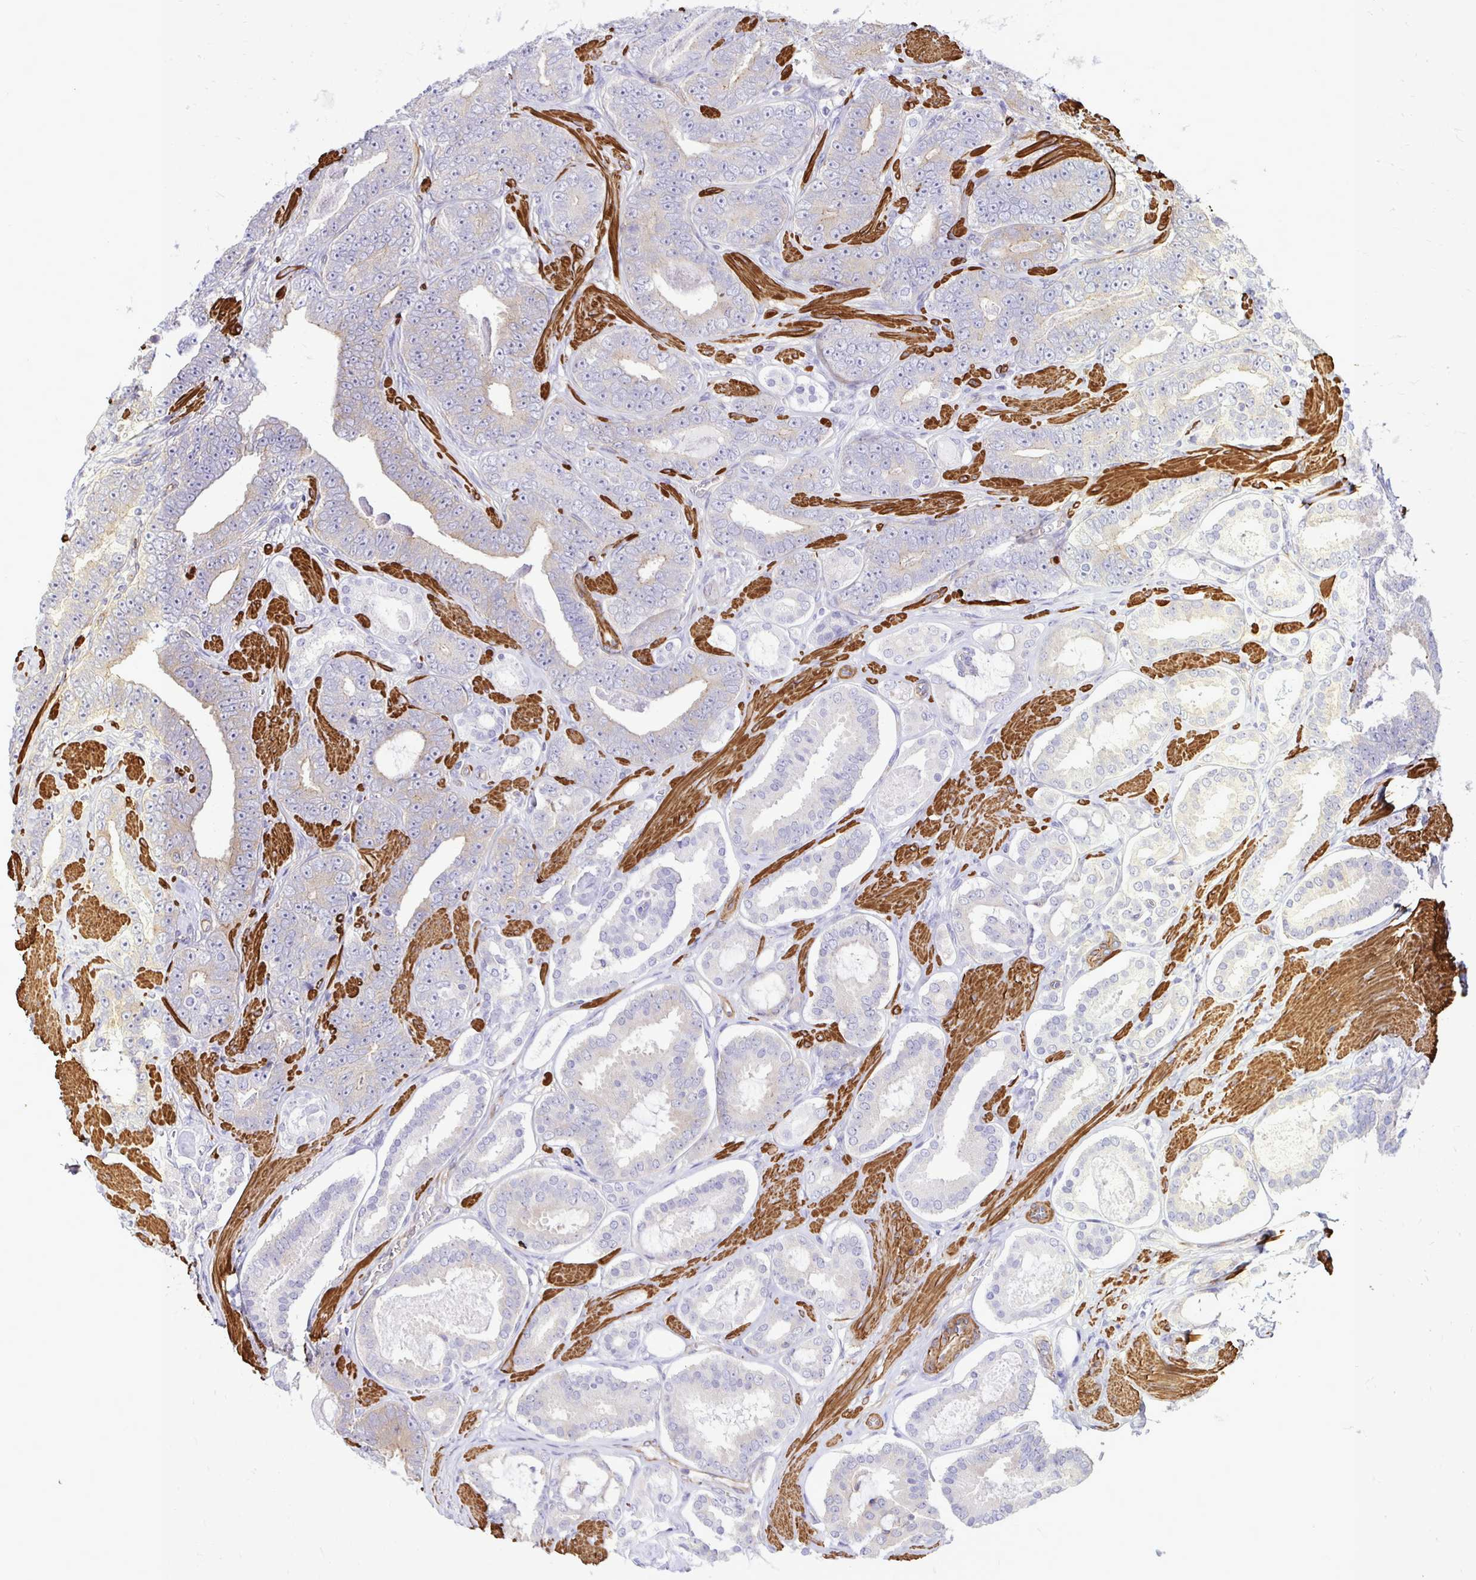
{"staining": {"intensity": "negative", "quantity": "none", "location": "none"}, "tissue": "prostate cancer", "cell_type": "Tumor cells", "image_type": "cancer", "snomed": [{"axis": "morphology", "description": "Adenocarcinoma, High grade"}, {"axis": "topography", "description": "Prostate"}], "caption": "This is an immunohistochemistry histopathology image of human prostate high-grade adenocarcinoma. There is no positivity in tumor cells.", "gene": "CTPS1", "patient": {"sex": "male", "age": 63}}